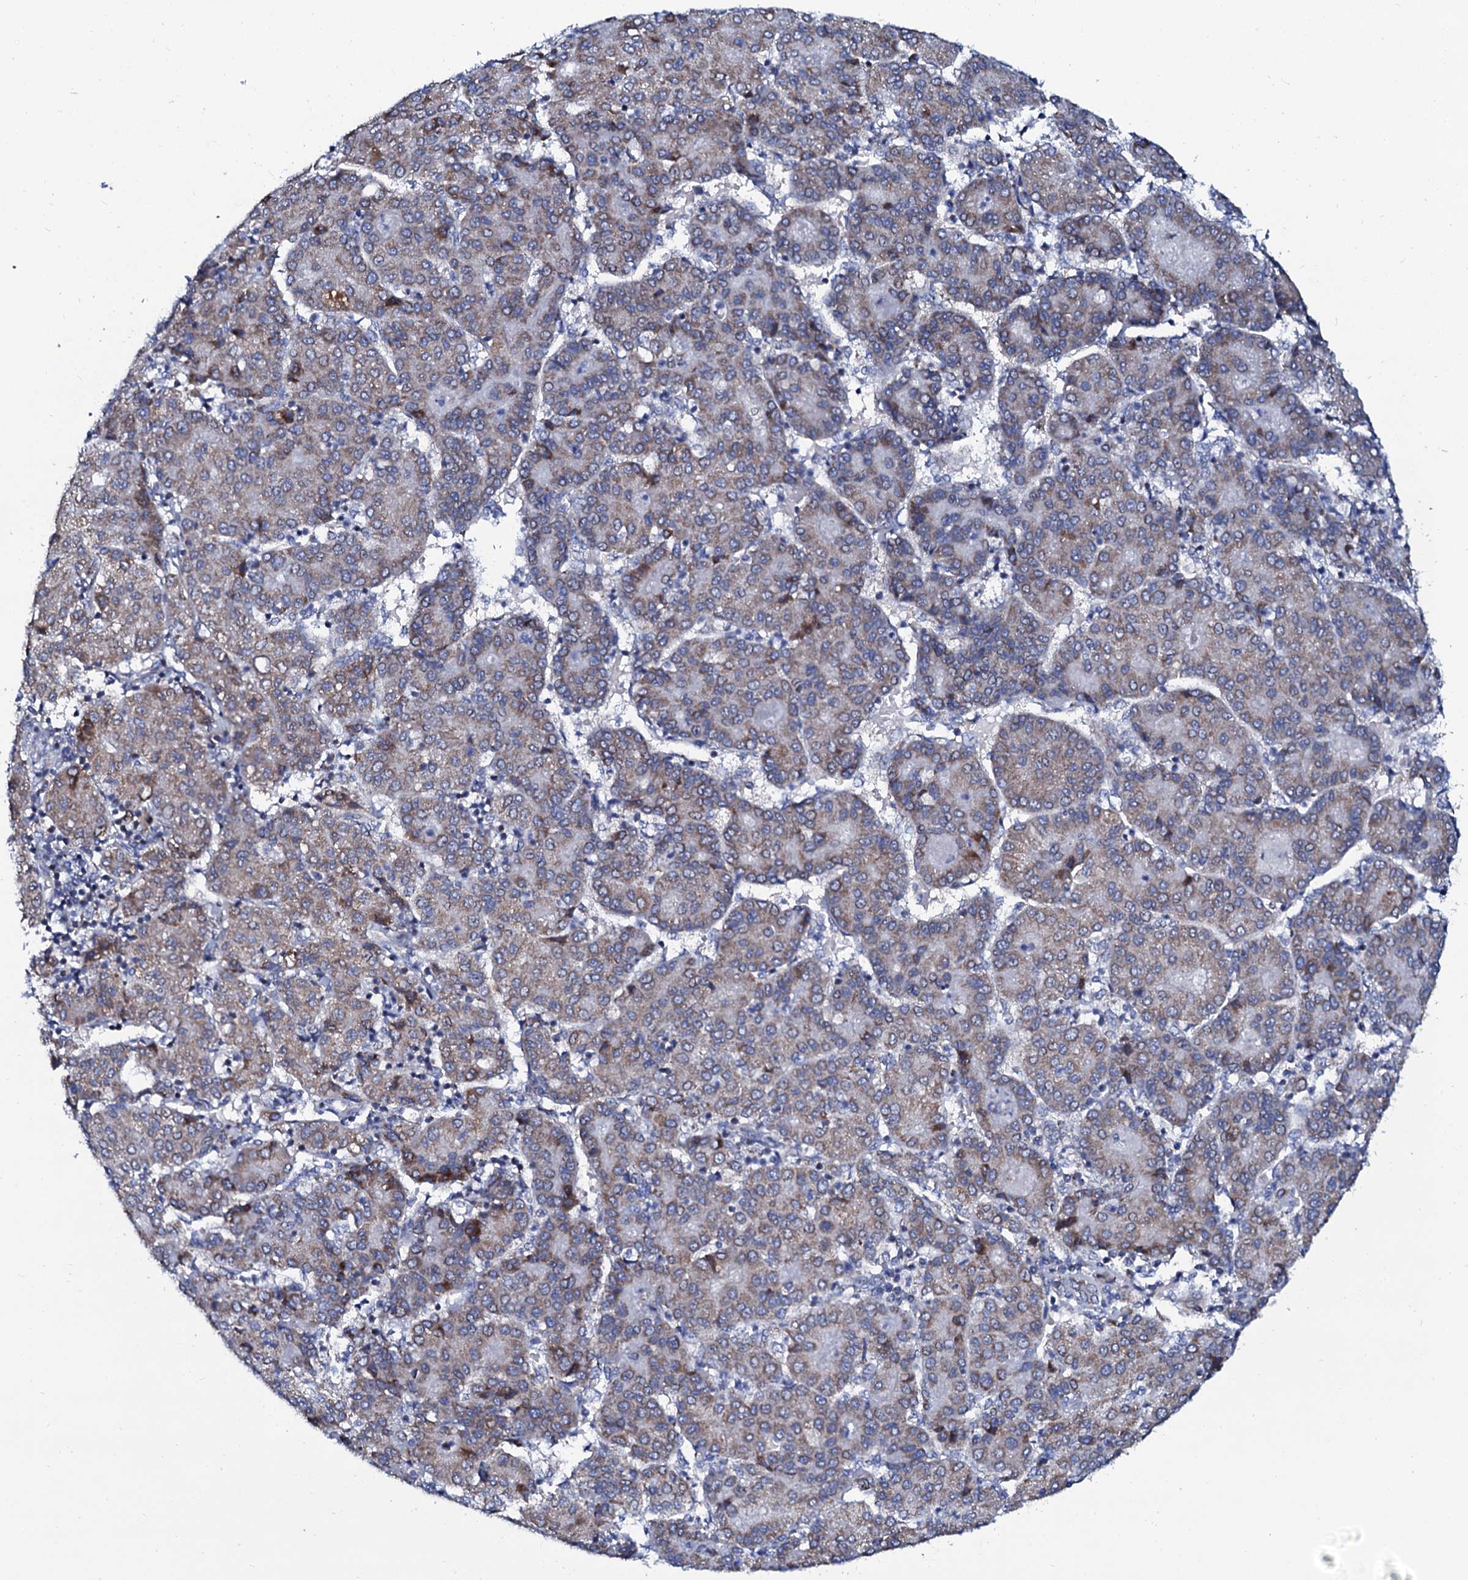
{"staining": {"intensity": "weak", "quantity": ">75%", "location": "cytoplasmic/membranous"}, "tissue": "liver cancer", "cell_type": "Tumor cells", "image_type": "cancer", "snomed": [{"axis": "morphology", "description": "Carcinoma, Hepatocellular, NOS"}, {"axis": "topography", "description": "Liver"}], "caption": "A brown stain shows weak cytoplasmic/membranous positivity of a protein in human hepatocellular carcinoma (liver) tumor cells.", "gene": "SLC37A4", "patient": {"sex": "male", "age": 65}}